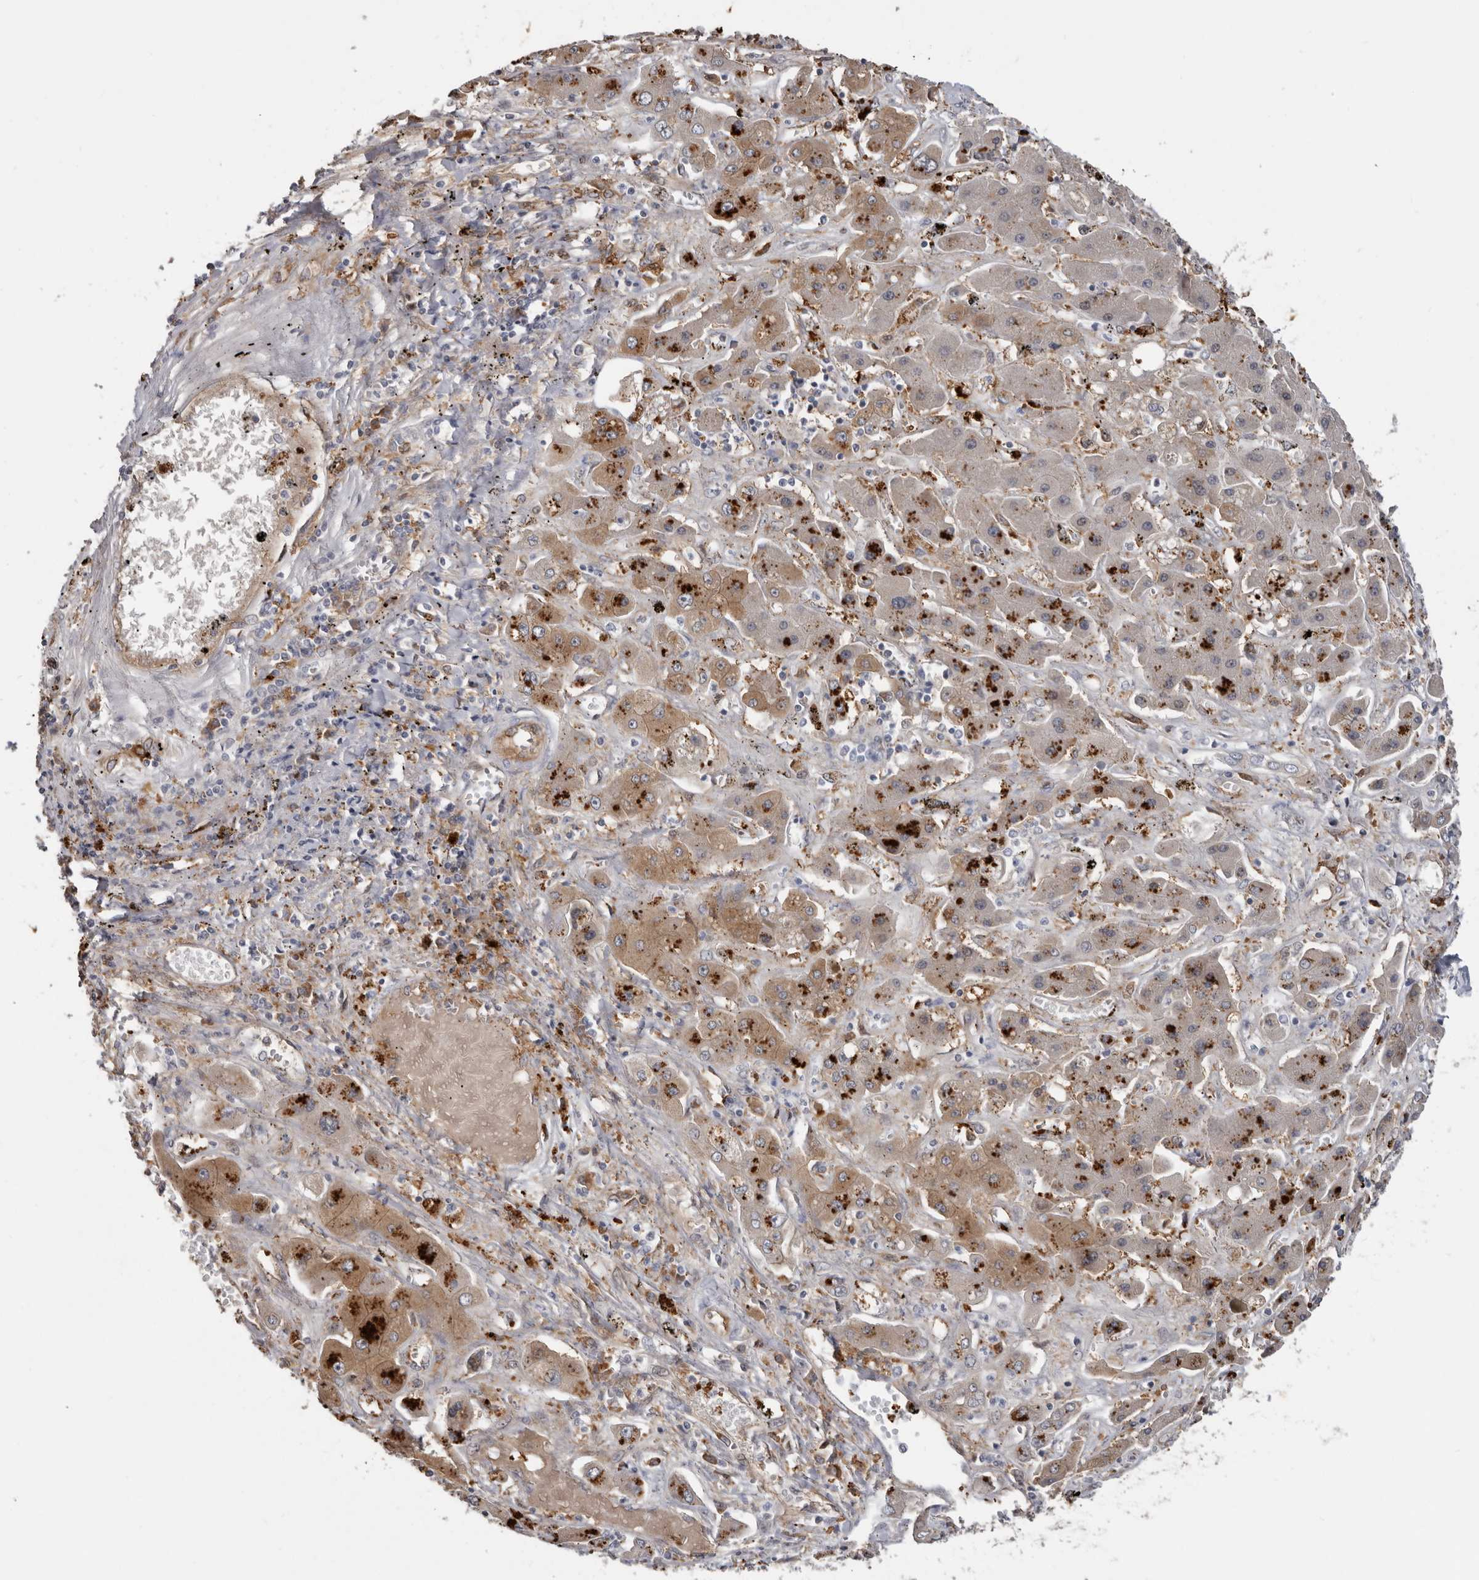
{"staining": {"intensity": "weak", "quantity": "25%-75%", "location": "cytoplasmic/membranous"}, "tissue": "liver cancer", "cell_type": "Tumor cells", "image_type": "cancer", "snomed": [{"axis": "morphology", "description": "Cholangiocarcinoma"}, {"axis": "topography", "description": "Liver"}], "caption": "Immunohistochemical staining of human liver cancer (cholangiocarcinoma) displays low levels of weak cytoplasmic/membranous staining in about 25%-75% of tumor cells. The staining is performed using DAB (3,3'-diaminobenzidine) brown chromogen to label protein expression. The nuclei are counter-stained blue using hematoxylin.", "gene": "CDCA8", "patient": {"sex": "male", "age": 67}}